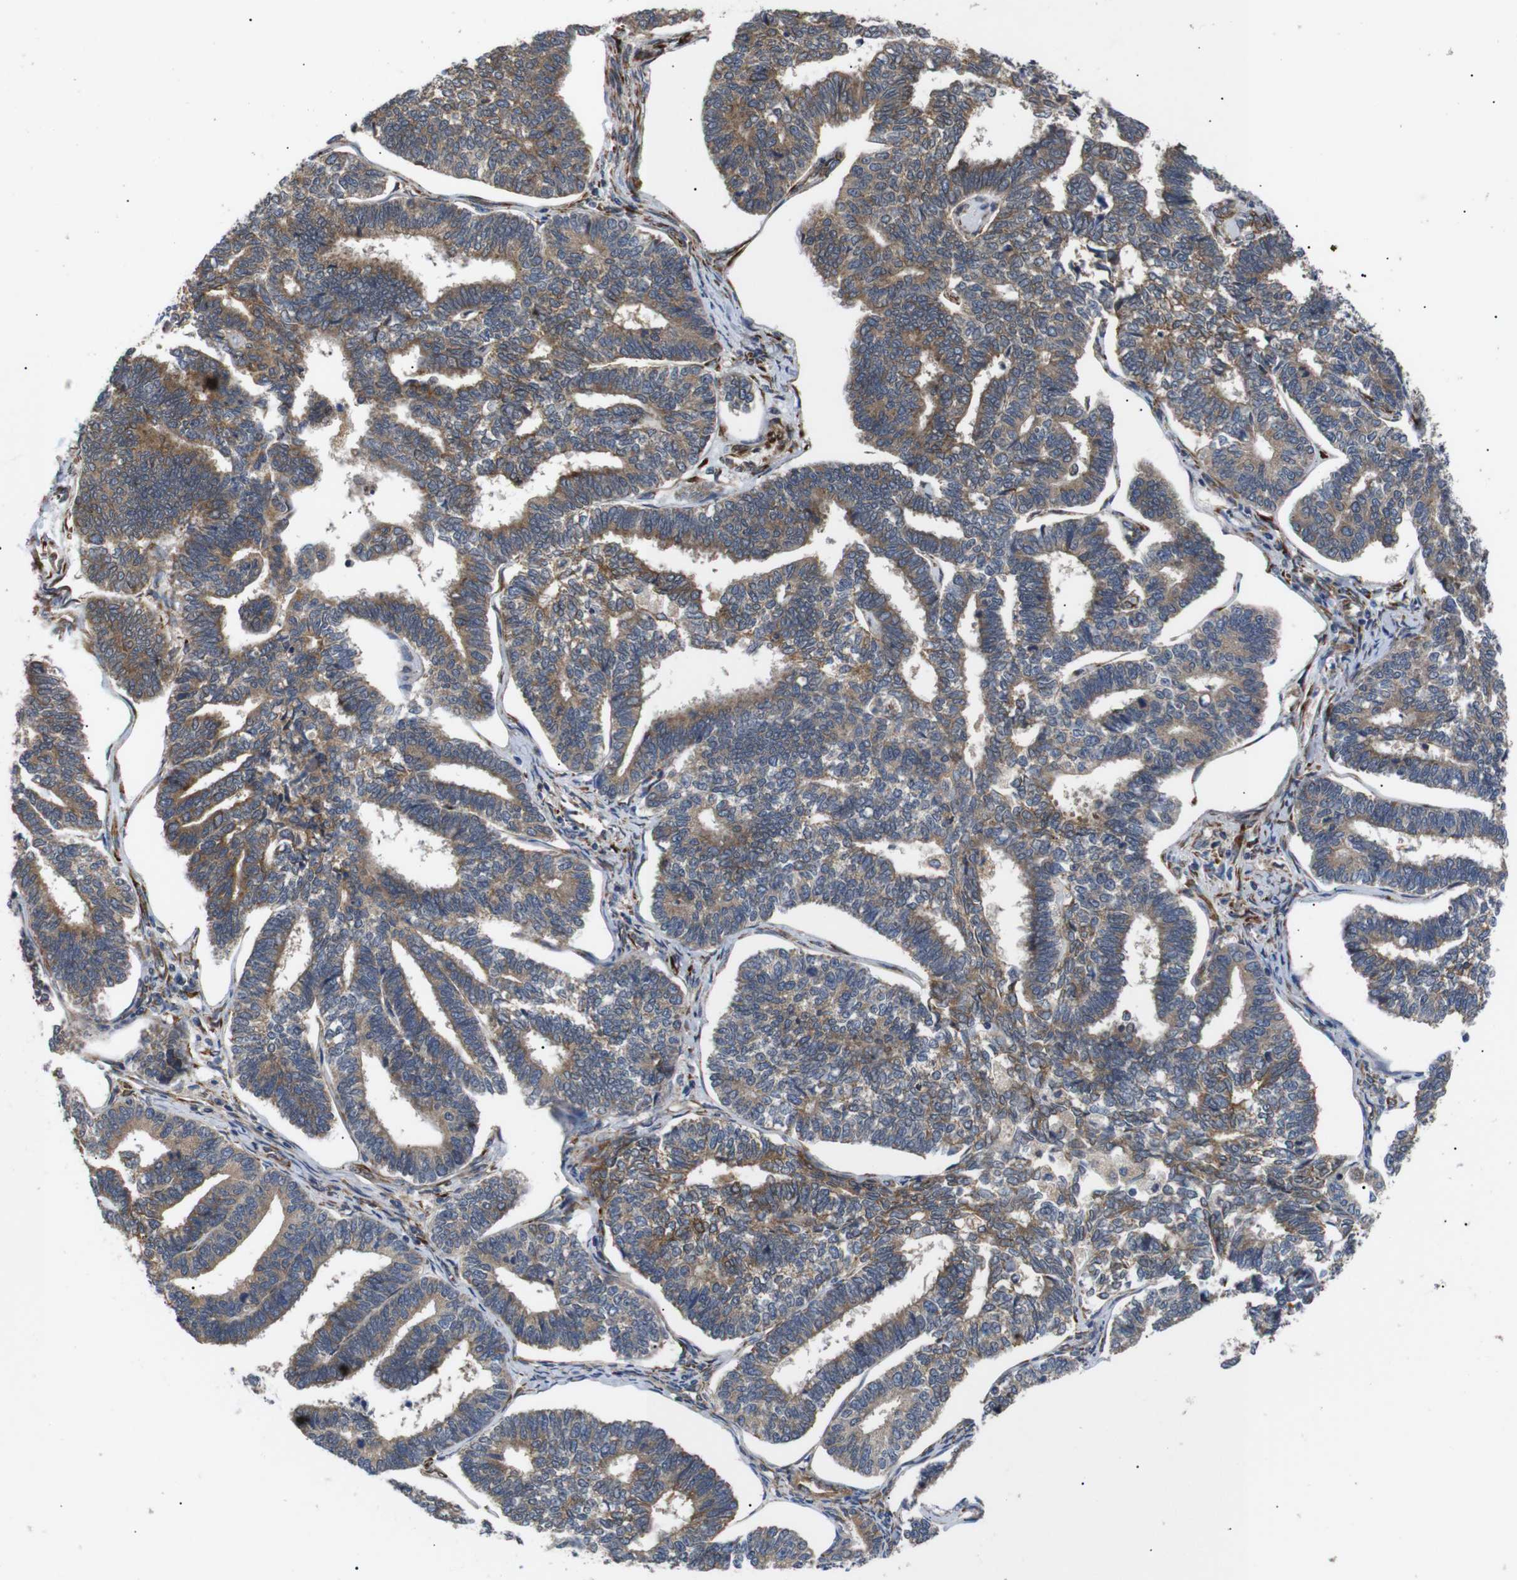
{"staining": {"intensity": "weak", "quantity": ">75%", "location": "cytoplasmic/membranous"}, "tissue": "endometrial cancer", "cell_type": "Tumor cells", "image_type": "cancer", "snomed": [{"axis": "morphology", "description": "Adenocarcinoma, NOS"}, {"axis": "topography", "description": "Endometrium"}], "caption": "Protein expression analysis of human endometrial adenocarcinoma reveals weak cytoplasmic/membranous staining in approximately >75% of tumor cells.", "gene": "KANK4", "patient": {"sex": "female", "age": 70}}